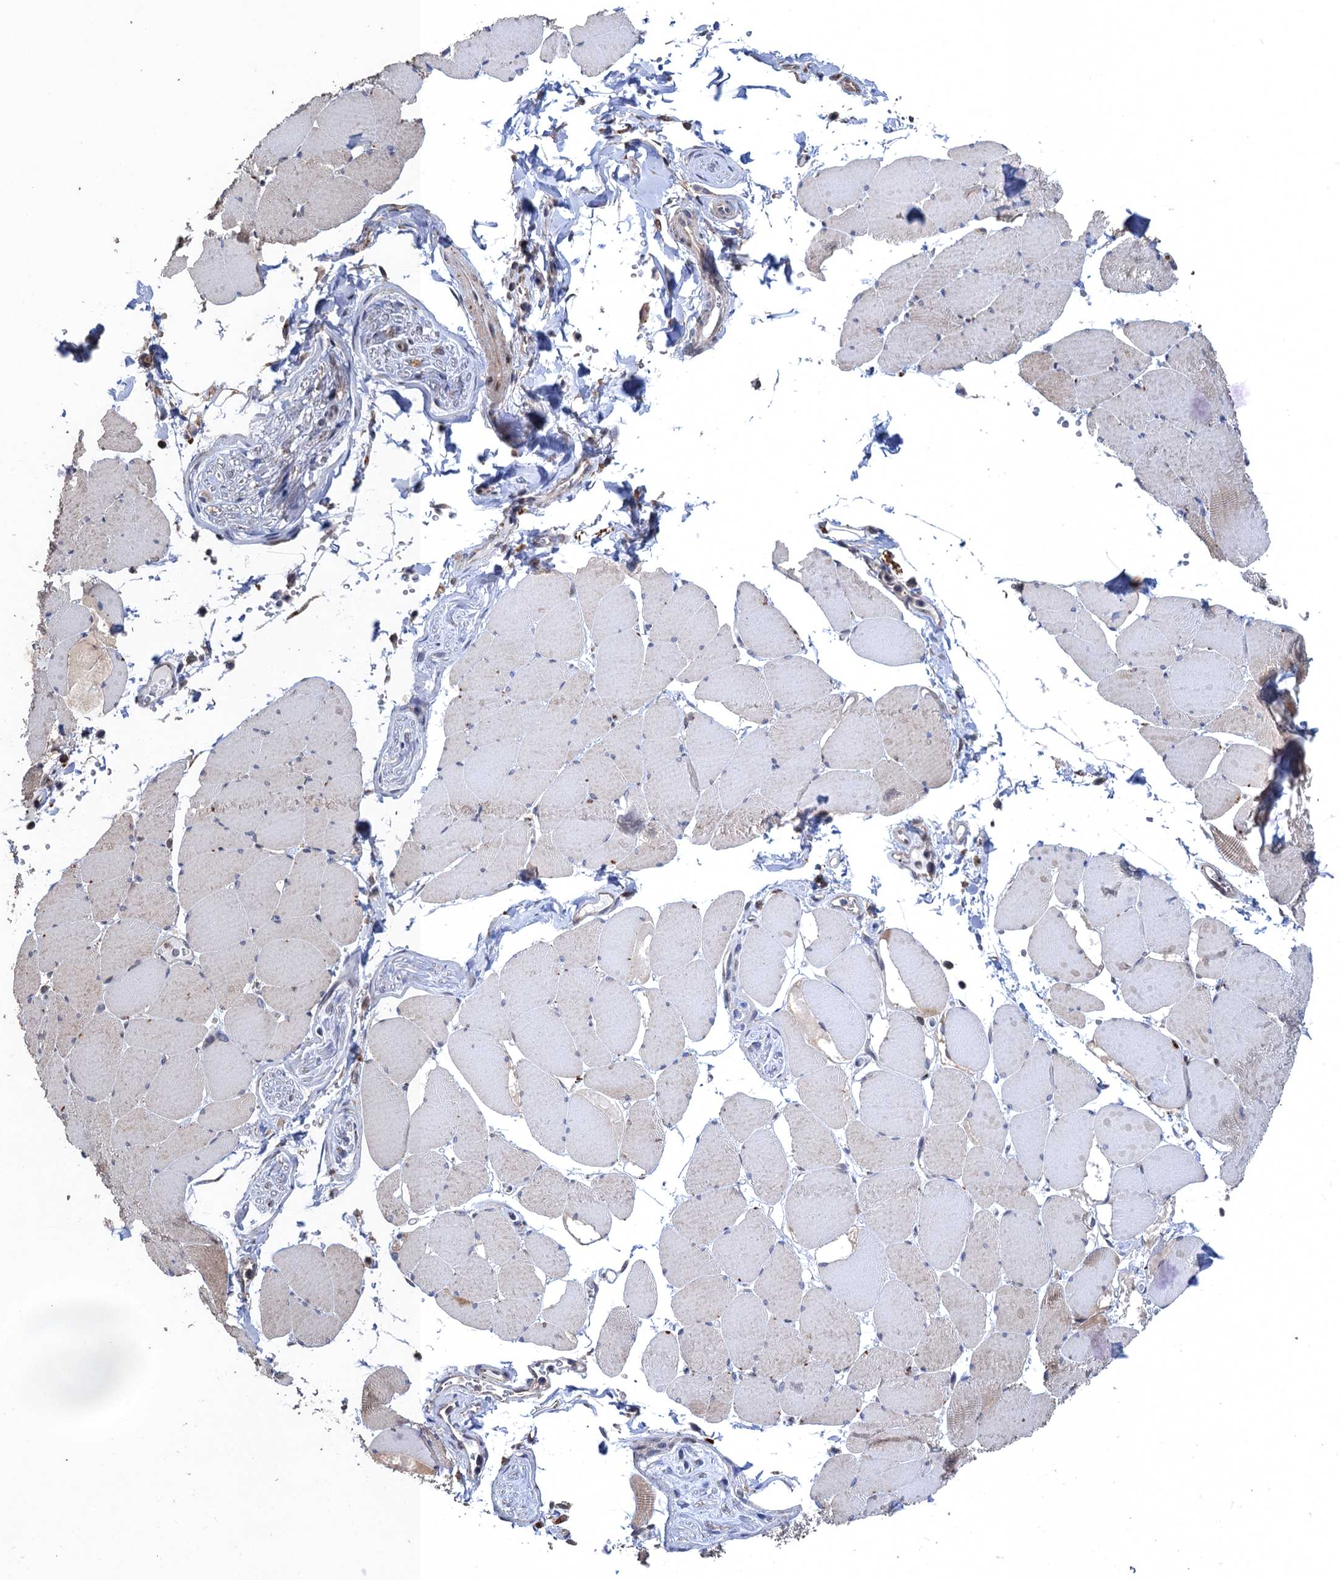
{"staining": {"intensity": "weak", "quantity": "25%-75%", "location": "cytoplasmic/membranous"}, "tissue": "skeletal muscle", "cell_type": "Myocytes", "image_type": "normal", "snomed": [{"axis": "morphology", "description": "Normal tissue, NOS"}, {"axis": "topography", "description": "Skeletal muscle"}, {"axis": "topography", "description": "Head-Neck"}], "caption": "The micrograph displays staining of normal skeletal muscle, revealing weak cytoplasmic/membranous protein staining (brown color) within myocytes. The staining was performed using DAB (3,3'-diaminobenzidine), with brown indicating positive protein expression. Nuclei are stained blue with hematoxylin.", "gene": "BMERB1", "patient": {"sex": "male", "age": 66}}